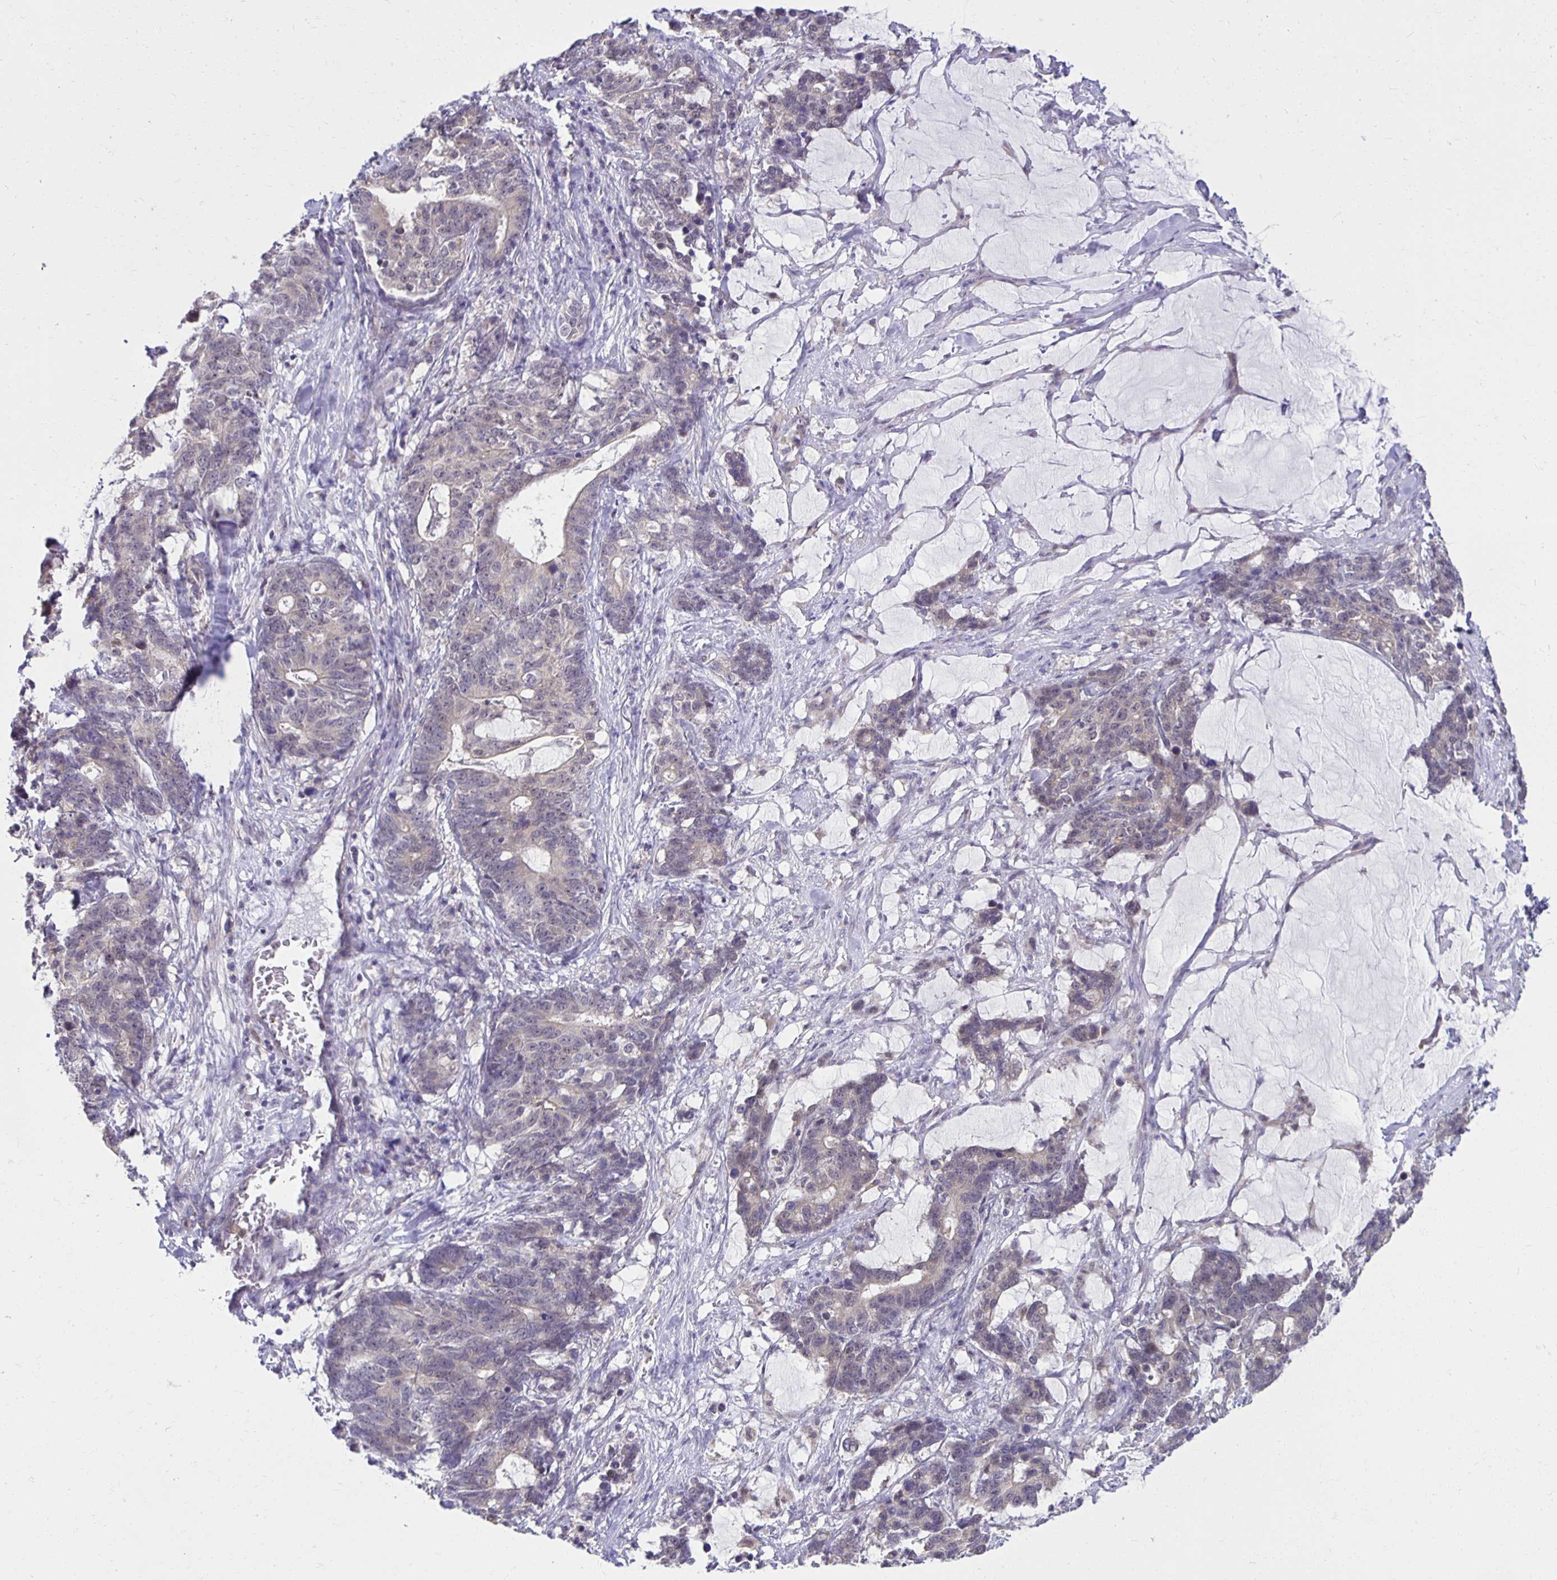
{"staining": {"intensity": "negative", "quantity": "none", "location": "none"}, "tissue": "stomach cancer", "cell_type": "Tumor cells", "image_type": "cancer", "snomed": [{"axis": "morphology", "description": "Normal tissue, NOS"}, {"axis": "morphology", "description": "Adenocarcinoma, NOS"}, {"axis": "topography", "description": "Stomach"}], "caption": "This photomicrograph is of stomach adenocarcinoma stained with IHC to label a protein in brown with the nuclei are counter-stained blue. There is no positivity in tumor cells.", "gene": "MIEN1", "patient": {"sex": "female", "age": 64}}